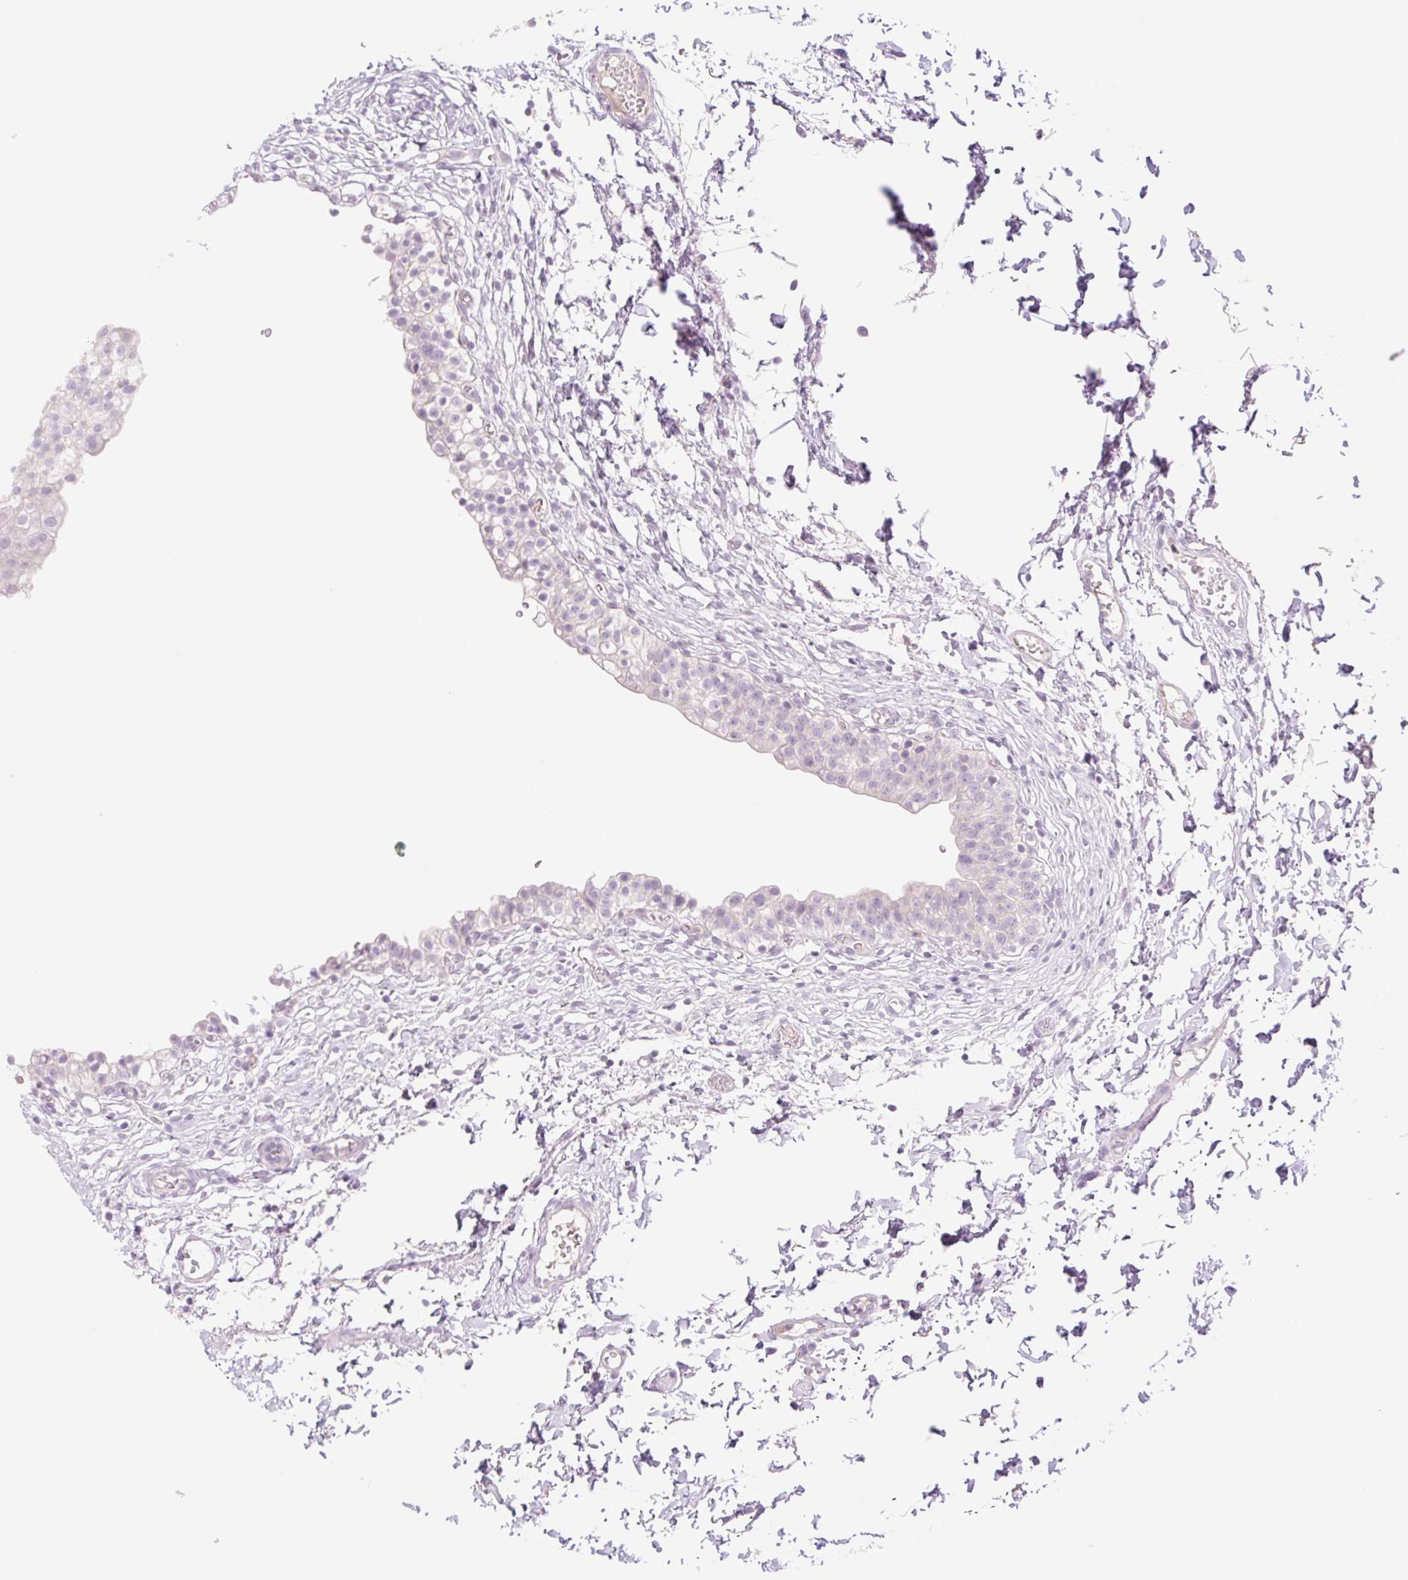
{"staining": {"intensity": "negative", "quantity": "none", "location": "none"}, "tissue": "urinary bladder", "cell_type": "Urothelial cells", "image_type": "normal", "snomed": [{"axis": "morphology", "description": "Normal tissue, NOS"}, {"axis": "topography", "description": "Urinary bladder"}, {"axis": "topography", "description": "Peripheral nerve tissue"}], "caption": "Immunohistochemistry (IHC) micrograph of unremarkable urinary bladder stained for a protein (brown), which demonstrates no staining in urothelial cells. (DAB (3,3'-diaminobenzidine) immunohistochemistry with hematoxylin counter stain).", "gene": "TBX15", "patient": {"sex": "male", "age": 55}}